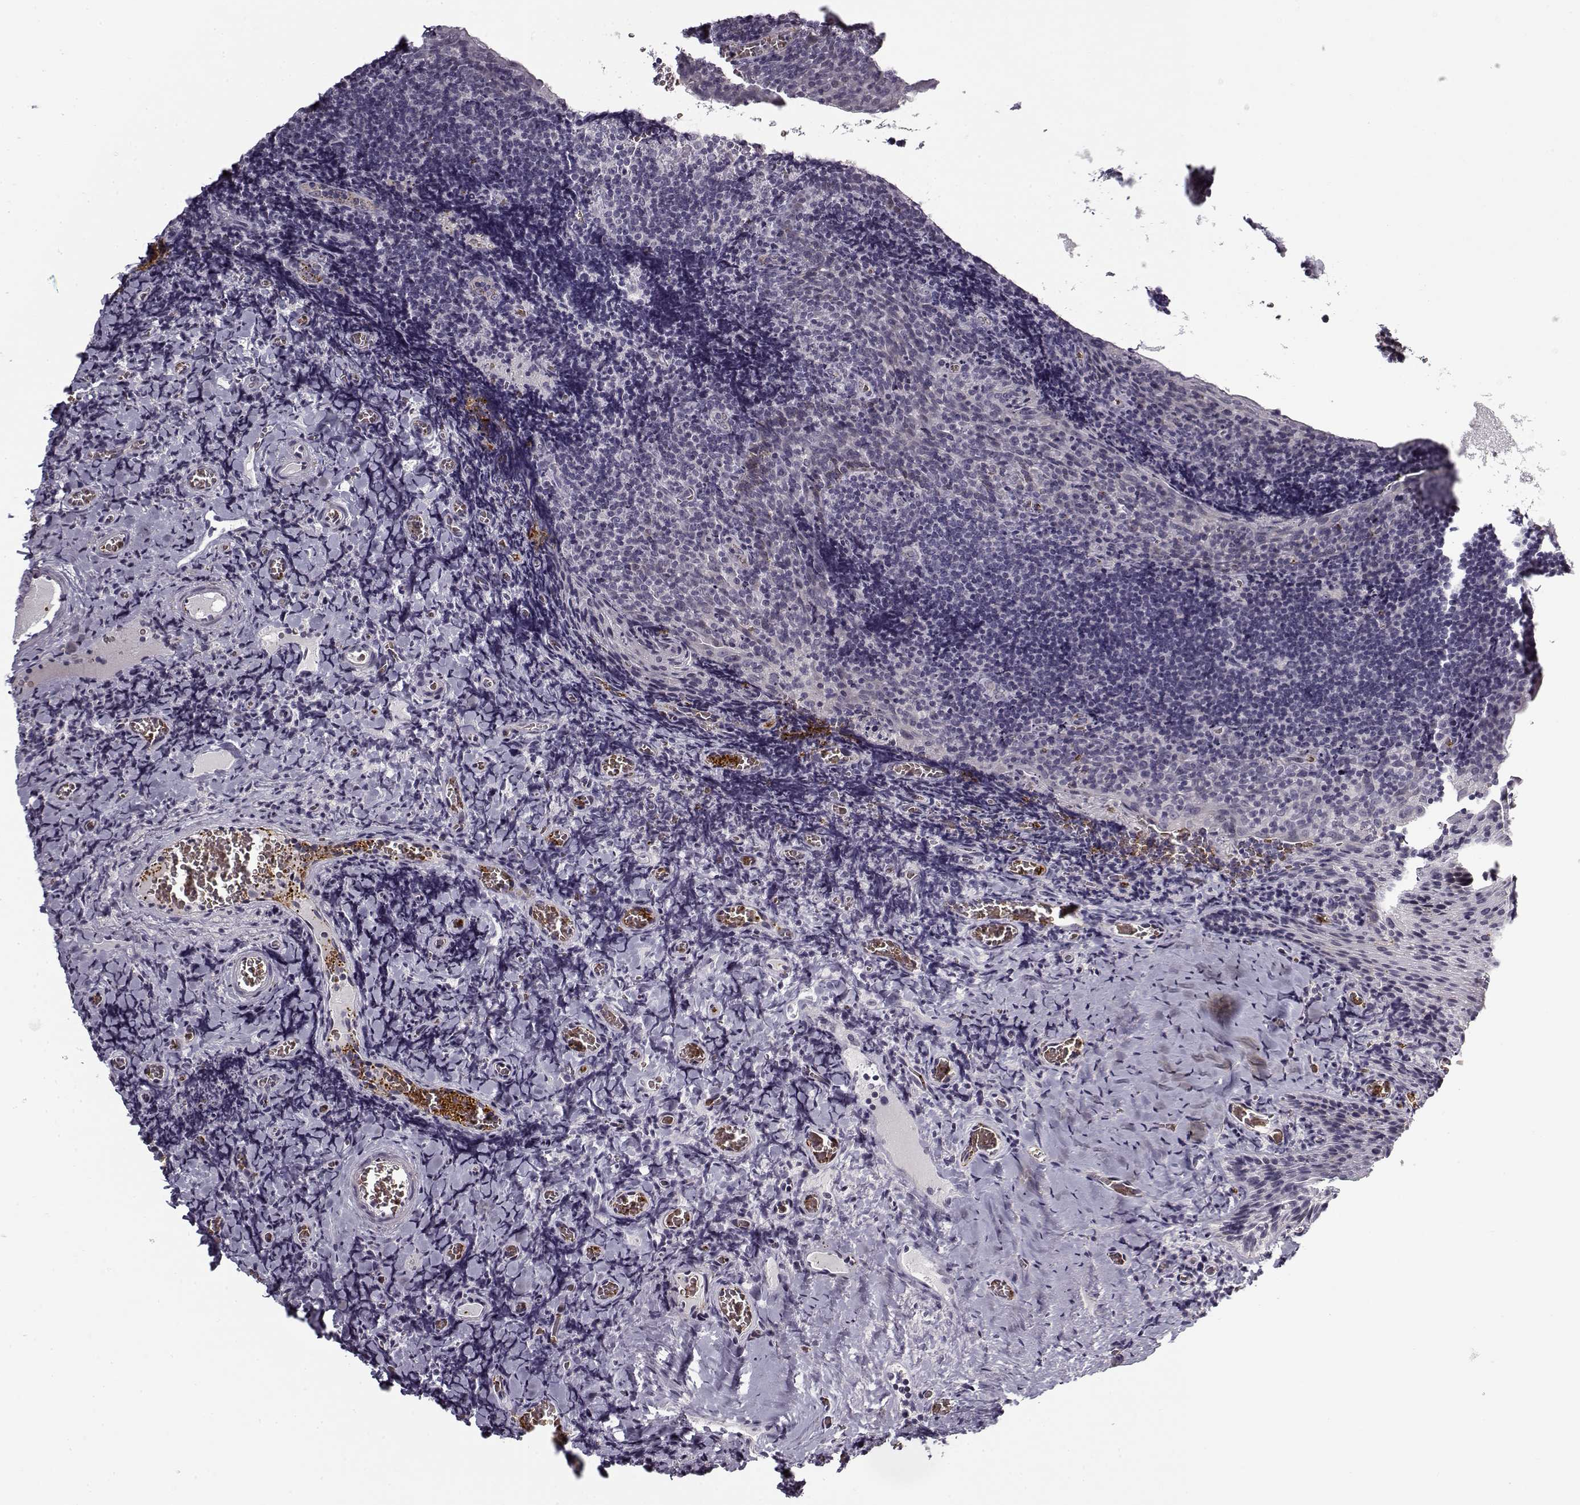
{"staining": {"intensity": "negative", "quantity": "none", "location": "none"}, "tissue": "tonsil", "cell_type": "Germinal center cells", "image_type": "normal", "snomed": [{"axis": "morphology", "description": "Normal tissue, NOS"}, {"axis": "morphology", "description": "Inflammation, NOS"}, {"axis": "topography", "description": "Tonsil"}], "caption": "Tonsil stained for a protein using immunohistochemistry shows no positivity germinal center cells.", "gene": "SNCA", "patient": {"sex": "female", "age": 31}}